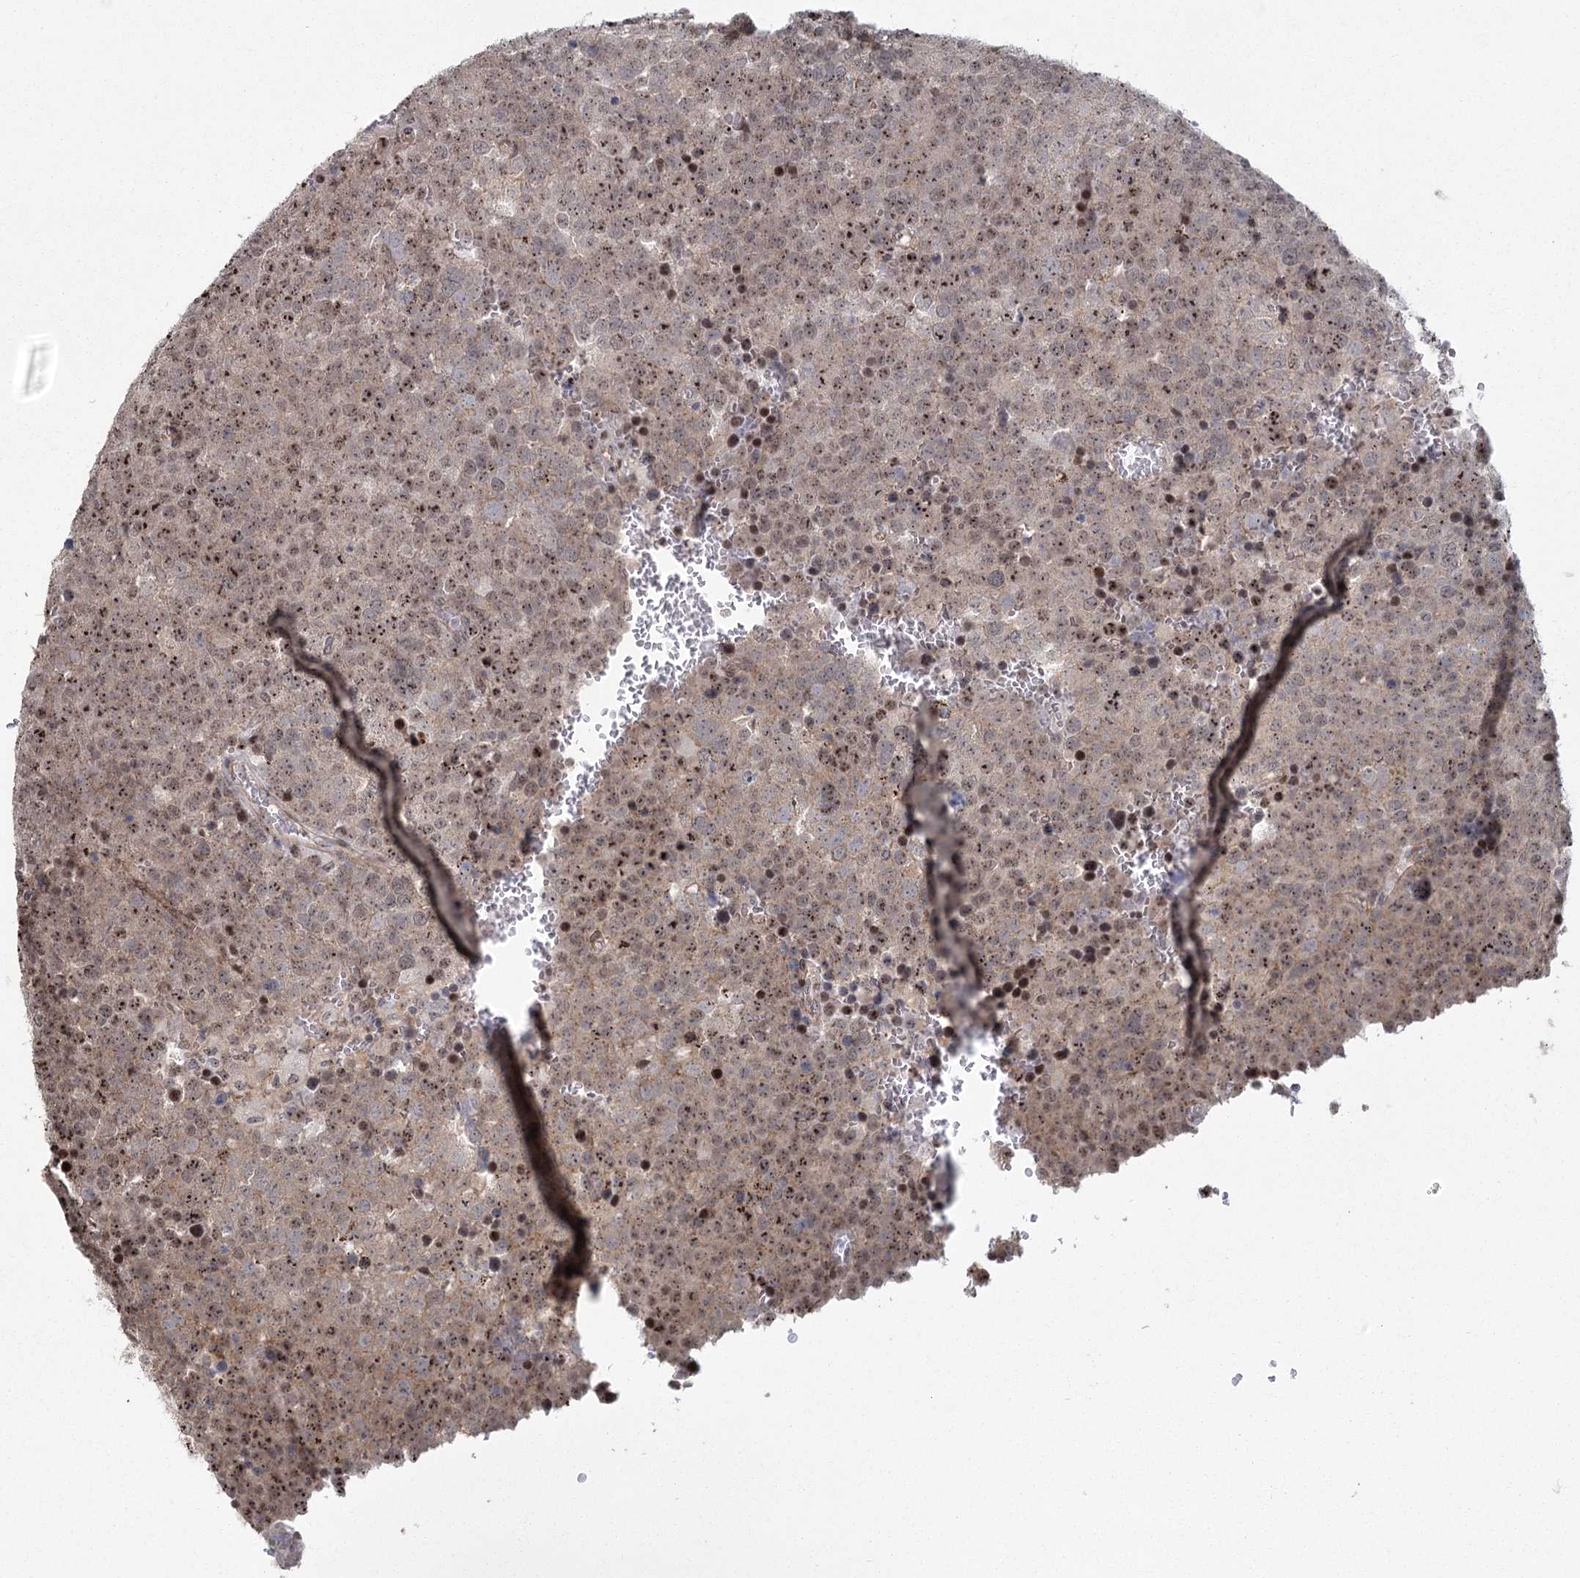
{"staining": {"intensity": "moderate", "quantity": ">75%", "location": "nuclear"}, "tissue": "testis cancer", "cell_type": "Tumor cells", "image_type": "cancer", "snomed": [{"axis": "morphology", "description": "Seminoma, NOS"}, {"axis": "topography", "description": "Testis"}], "caption": "Immunohistochemical staining of testis cancer (seminoma) exhibits moderate nuclear protein positivity in about >75% of tumor cells.", "gene": "PARM1", "patient": {"sex": "male", "age": 71}}